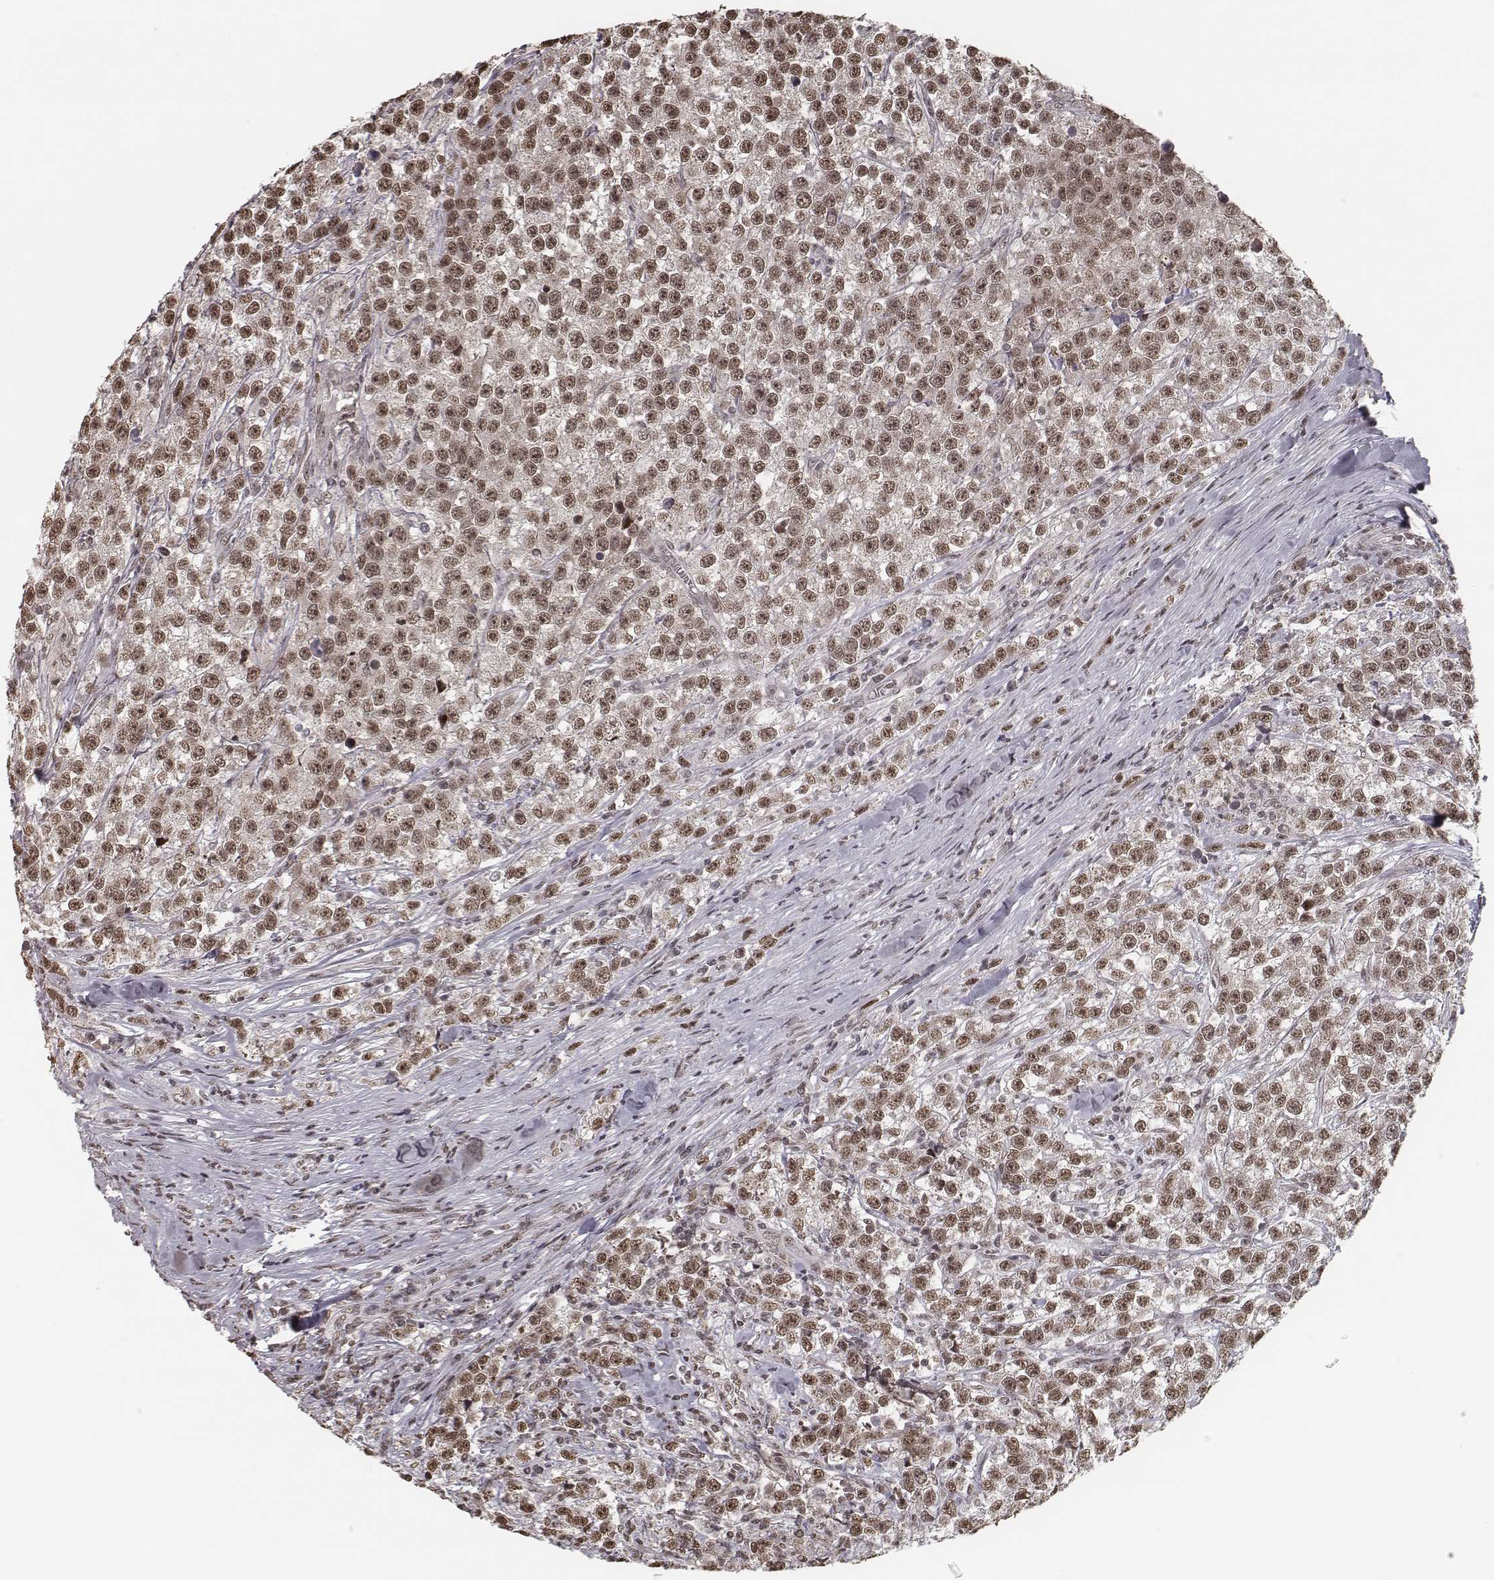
{"staining": {"intensity": "moderate", "quantity": ">75%", "location": "nuclear"}, "tissue": "testis cancer", "cell_type": "Tumor cells", "image_type": "cancer", "snomed": [{"axis": "morphology", "description": "Seminoma, NOS"}, {"axis": "topography", "description": "Testis"}], "caption": "IHC photomicrograph of neoplastic tissue: seminoma (testis) stained using IHC exhibits medium levels of moderate protein expression localized specifically in the nuclear of tumor cells, appearing as a nuclear brown color.", "gene": "HMGA2", "patient": {"sex": "male", "age": 59}}